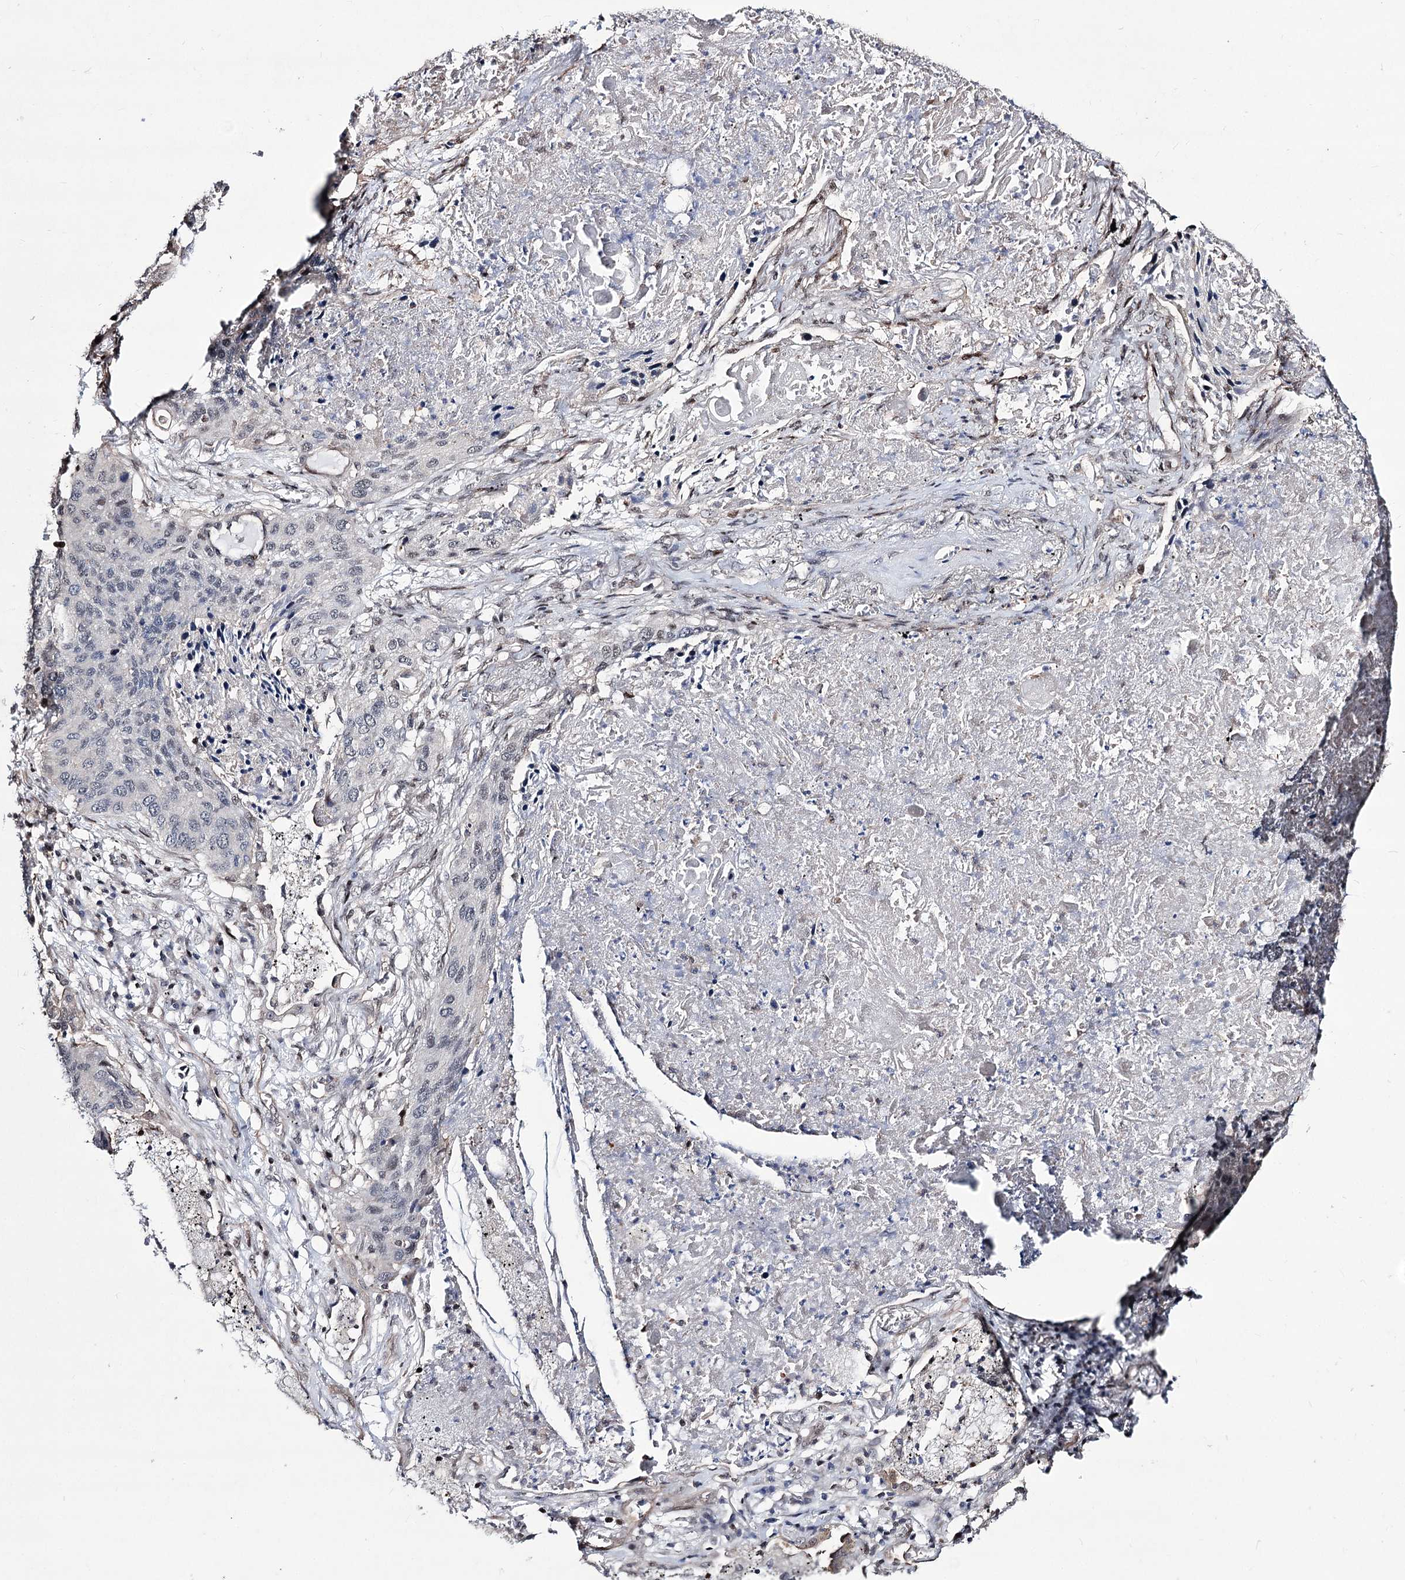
{"staining": {"intensity": "moderate", "quantity": "<25%", "location": "nuclear"}, "tissue": "lung cancer", "cell_type": "Tumor cells", "image_type": "cancer", "snomed": [{"axis": "morphology", "description": "Squamous cell carcinoma, NOS"}, {"axis": "topography", "description": "Lung"}], "caption": "Squamous cell carcinoma (lung) was stained to show a protein in brown. There is low levels of moderate nuclear expression in approximately <25% of tumor cells.", "gene": "CHMP7", "patient": {"sex": "female", "age": 63}}